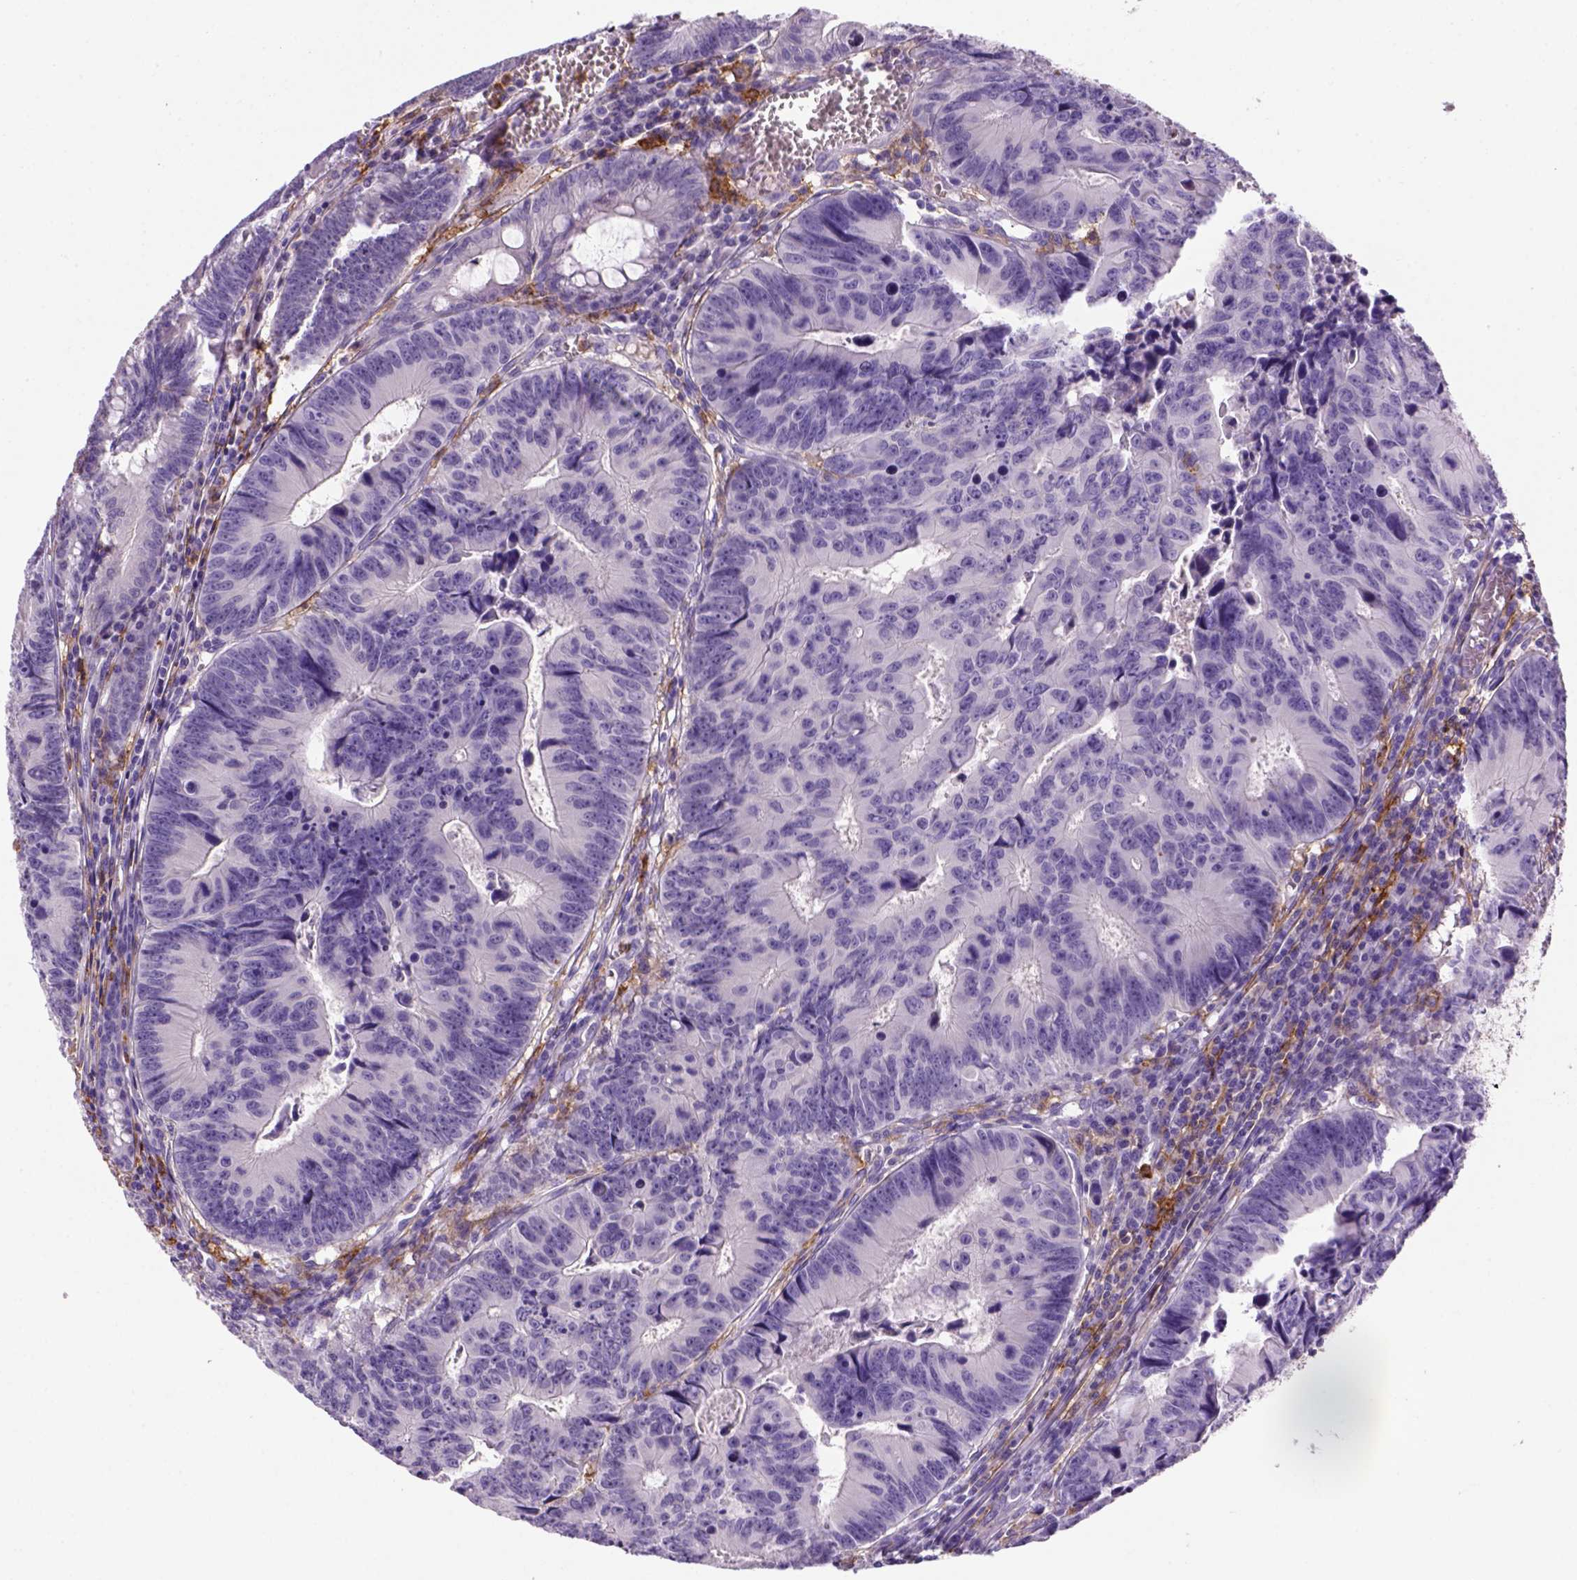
{"staining": {"intensity": "negative", "quantity": "none", "location": "none"}, "tissue": "colorectal cancer", "cell_type": "Tumor cells", "image_type": "cancer", "snomed": [{"axis": "morphology", "description": "Adenocarcinoma, NOS"}, {"axis": "topography", "description": "Colon"}], "caption": "An IHC photomicrograph of adenocarcinoma (colorectal) is shown. There is no staining in tumor cells of adenocarcinoma (colorectal).", "gene": "CD14", "patient": {"sex": "female", "age": 87}}